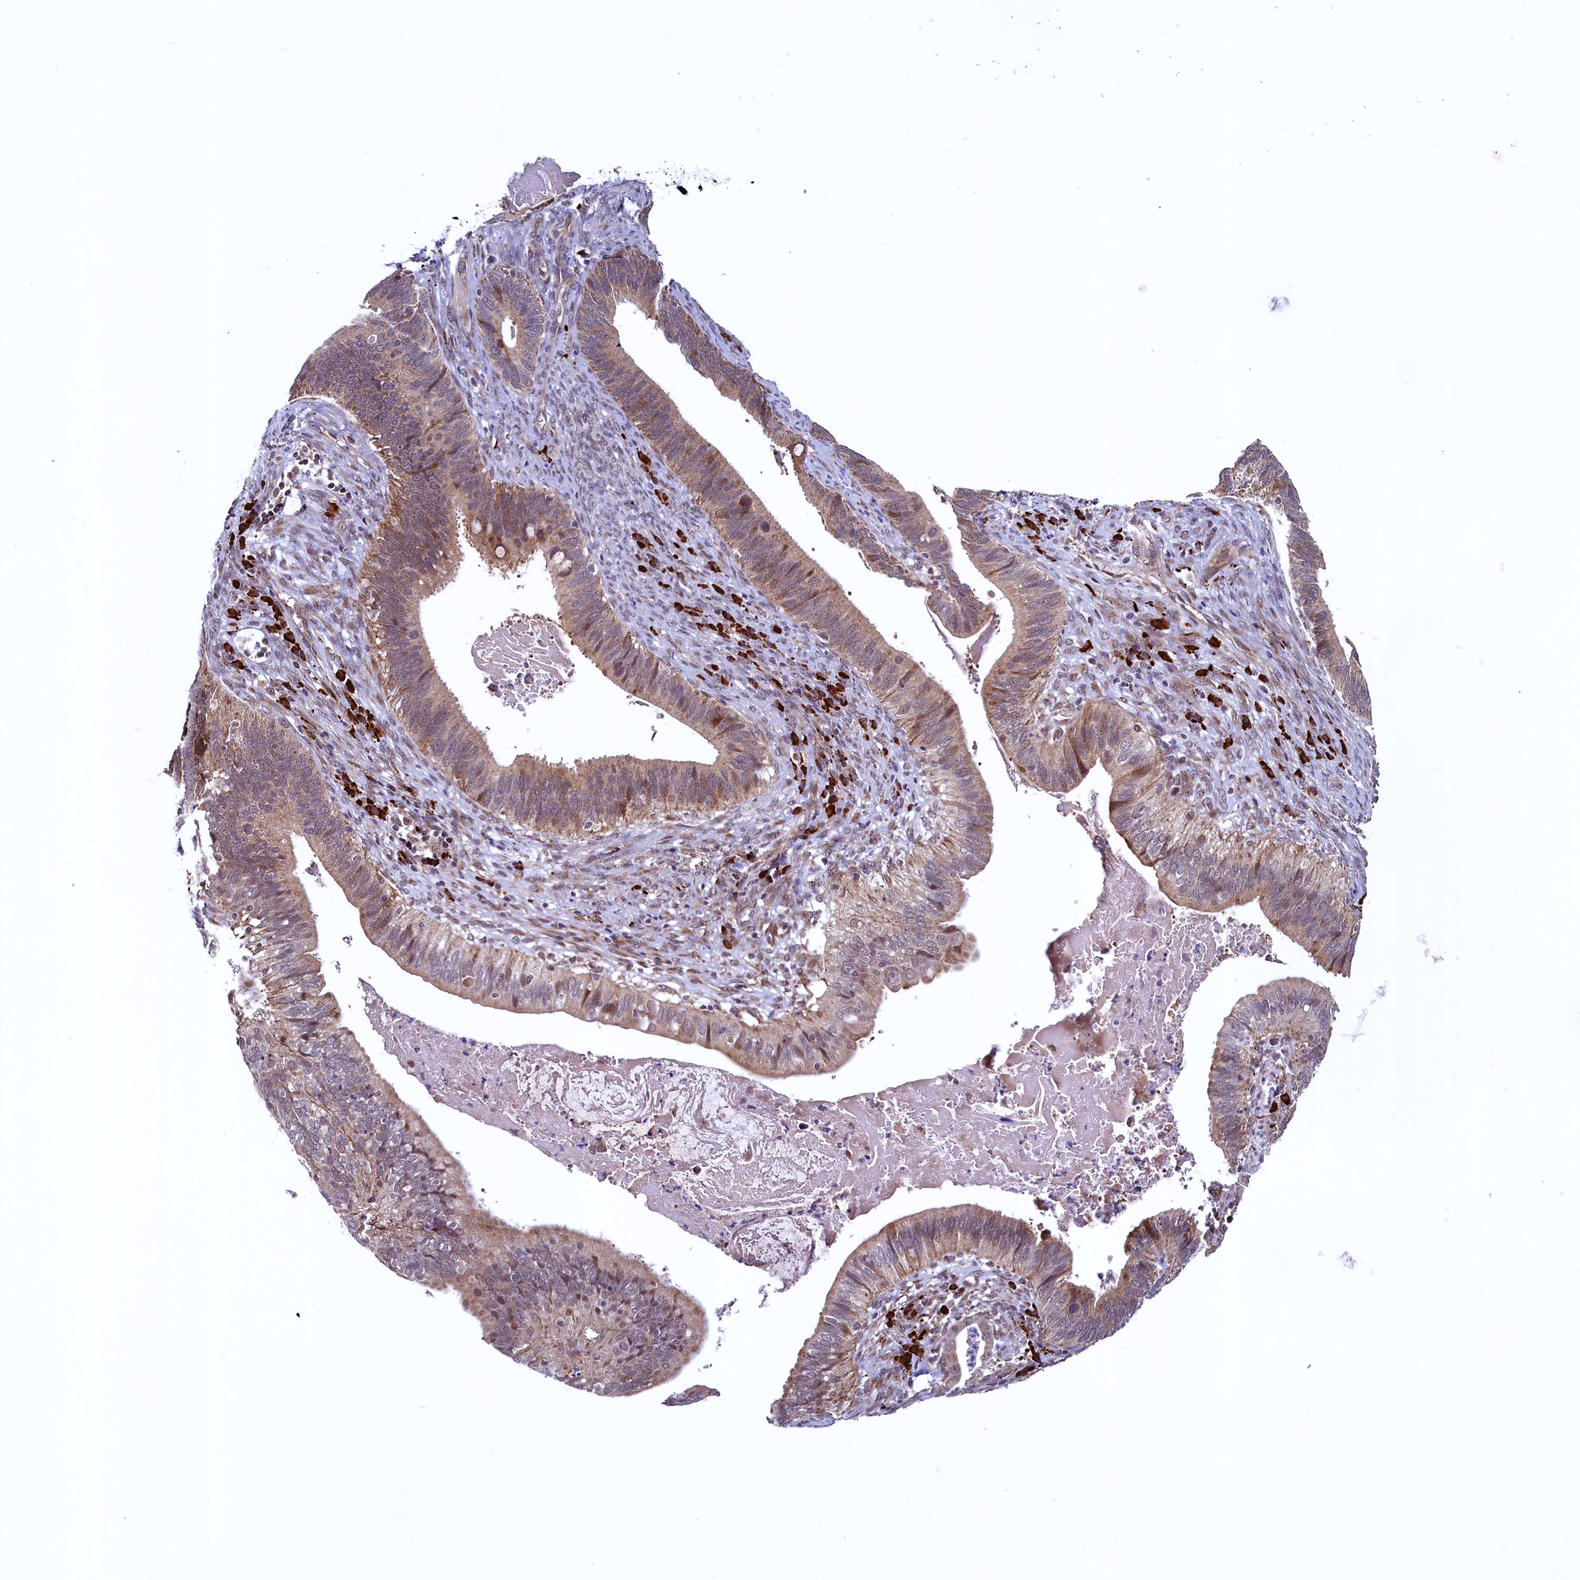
{"staining": {"intensity": "moderate", "quantity": ">75%", "location": "cytoplasmic/membranous,nuclear"}, "tissue": "cervical cancer", "cell_type": "Tumor cells", "image_type": "cancer", "snomed": [{"axis": "morphology", "description": "Adenocarcinoma, NOS"}, {"axis": "topography", "description": "Cervix"}], "caption": "Human adenocarcinoma (cervical) stained for a protein (brown) exhibits moderate cytoplasmic/membranous and nuclear positive positivity in about >75% of tumor cells.", "gene": "RBFA", "patient": {"sex": "female", "age": 42}}